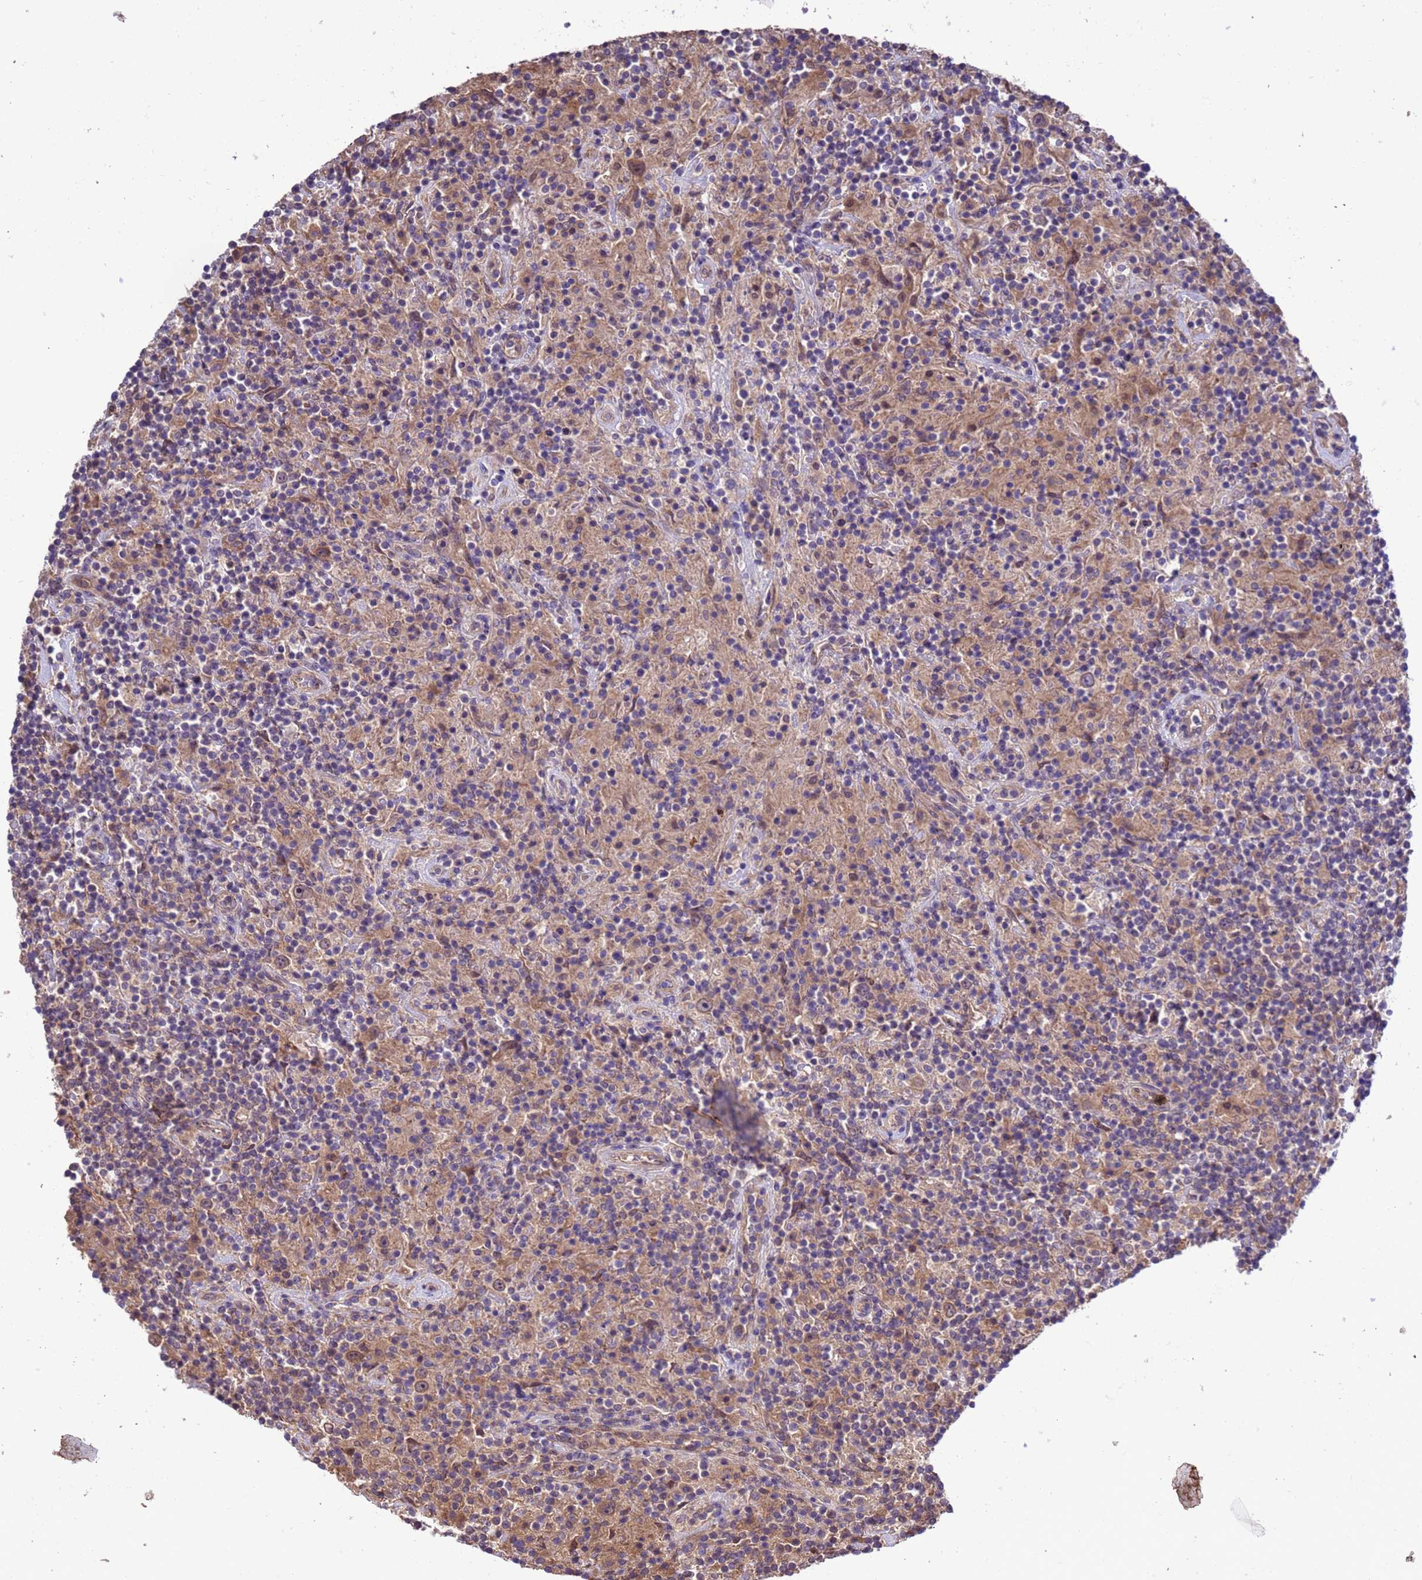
{"staining": {"intensity": "weak", "quantity": ">75%", "location": "cytoplasmic/membranous"}, "tissue": "lymphoma", "cell_type": "Tumor cells", "image_type": "cancer", "snomed": [{"axis": "morphology", "description": "Hodgkin's disease, NOS"}, {"axis": "topography", "description": "Lymph node"}], "caption": "A brown stain highlights weak cytoplasmic/membranous expression of a protein in human lymphoma tumor cells. (DAB = brown stain, brightfield microscopy at high magnification).", "gene": "ZFP69B", "patient": {"sex": "male", "age": 70}}